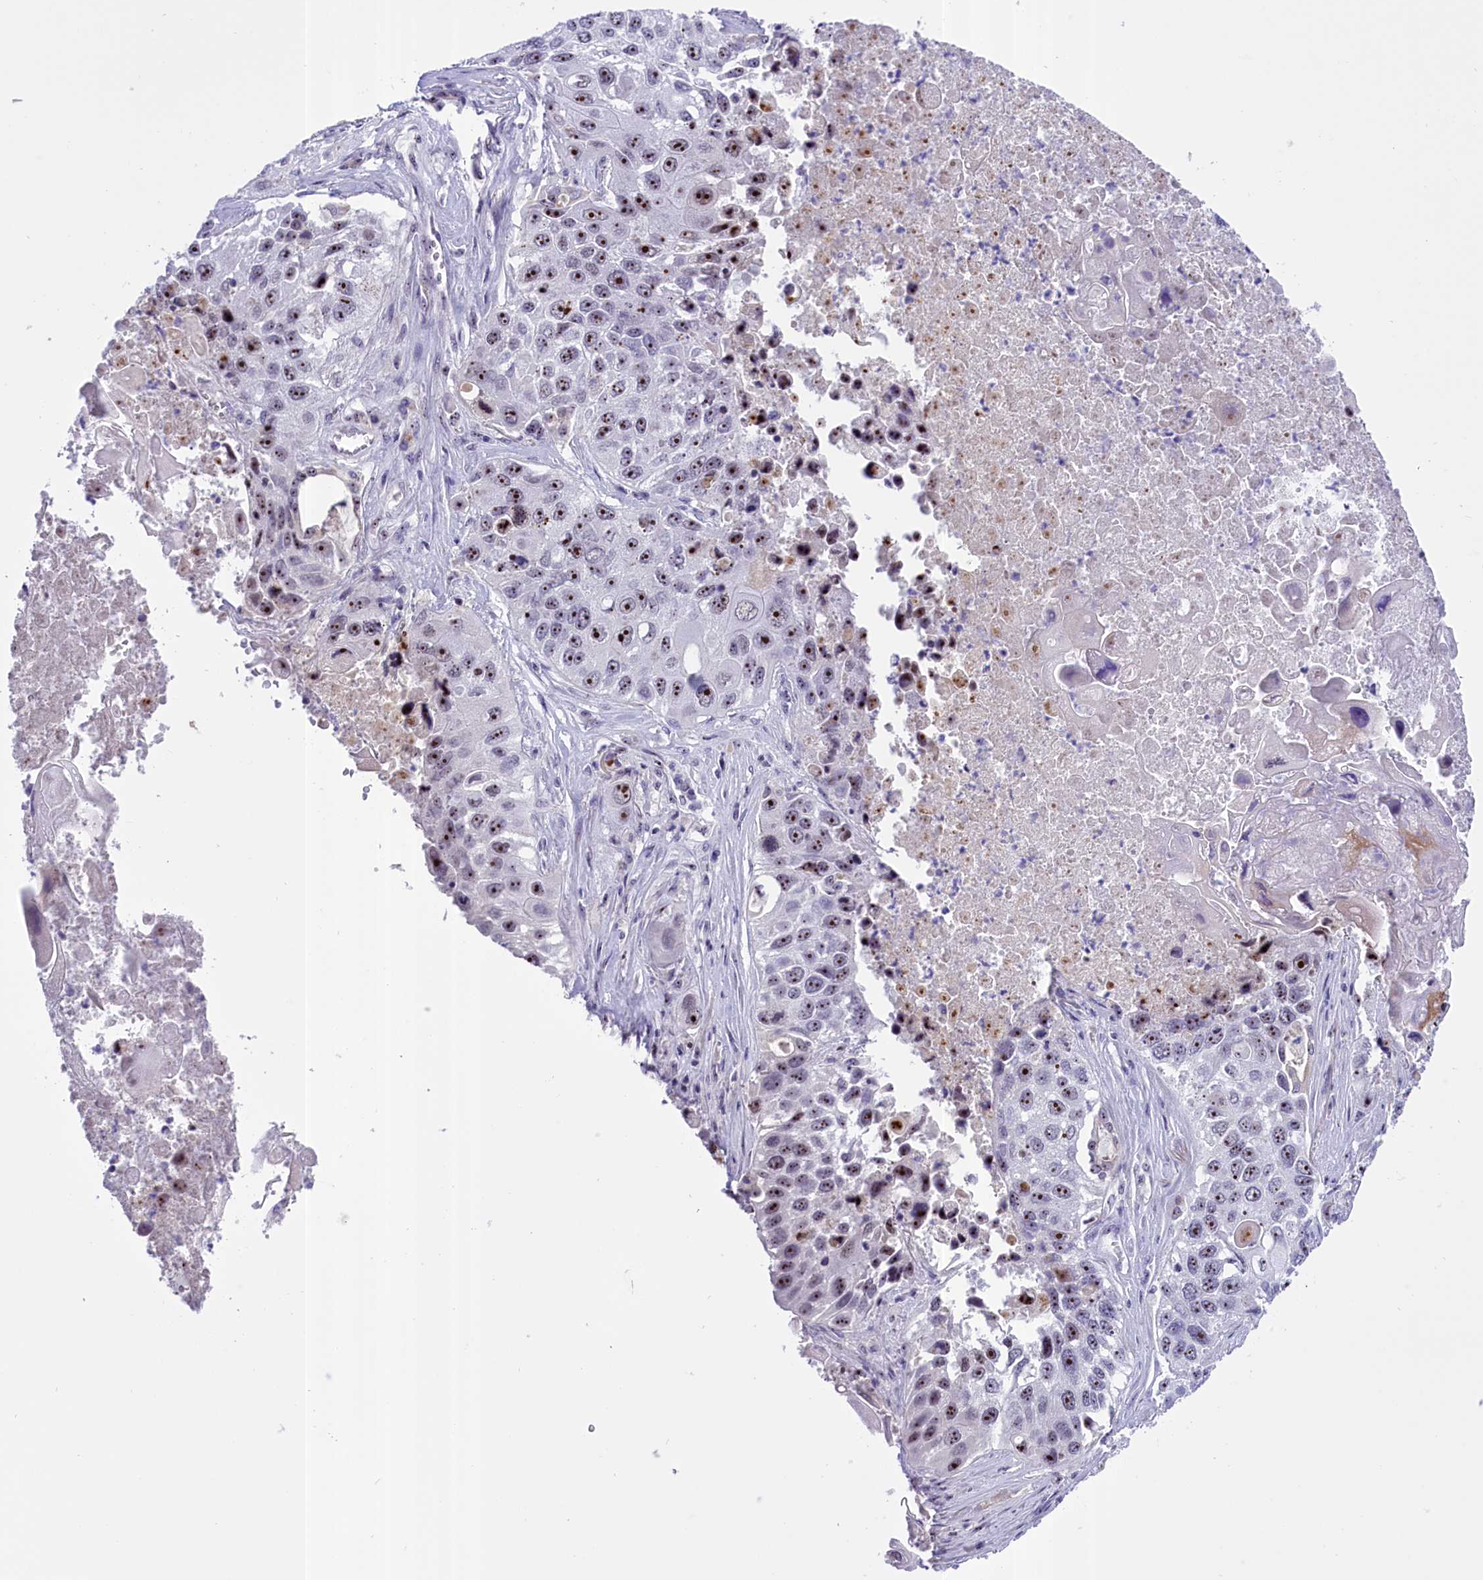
{"staining": {"intensity": "strong", "quantity": ">75%", "location": "nuclear"}, "tissue": "lung cancer", "cell_type": "Tumor cells", "image_type": "cancer", "snomed": [{"axis": "morphology", "description": "Squamous cell carcinoma, NOS"}, {"axis": "topography", "description": "Lung"}], "caption": "Immunohistochemical staining of human lung cancer (squamous cell carcinoma) exhibits strong nuclear protein positivity in approximately >75% of tumor cells.", "gene": "TBL3", "patient": {"sex": "male", "age": 61}}